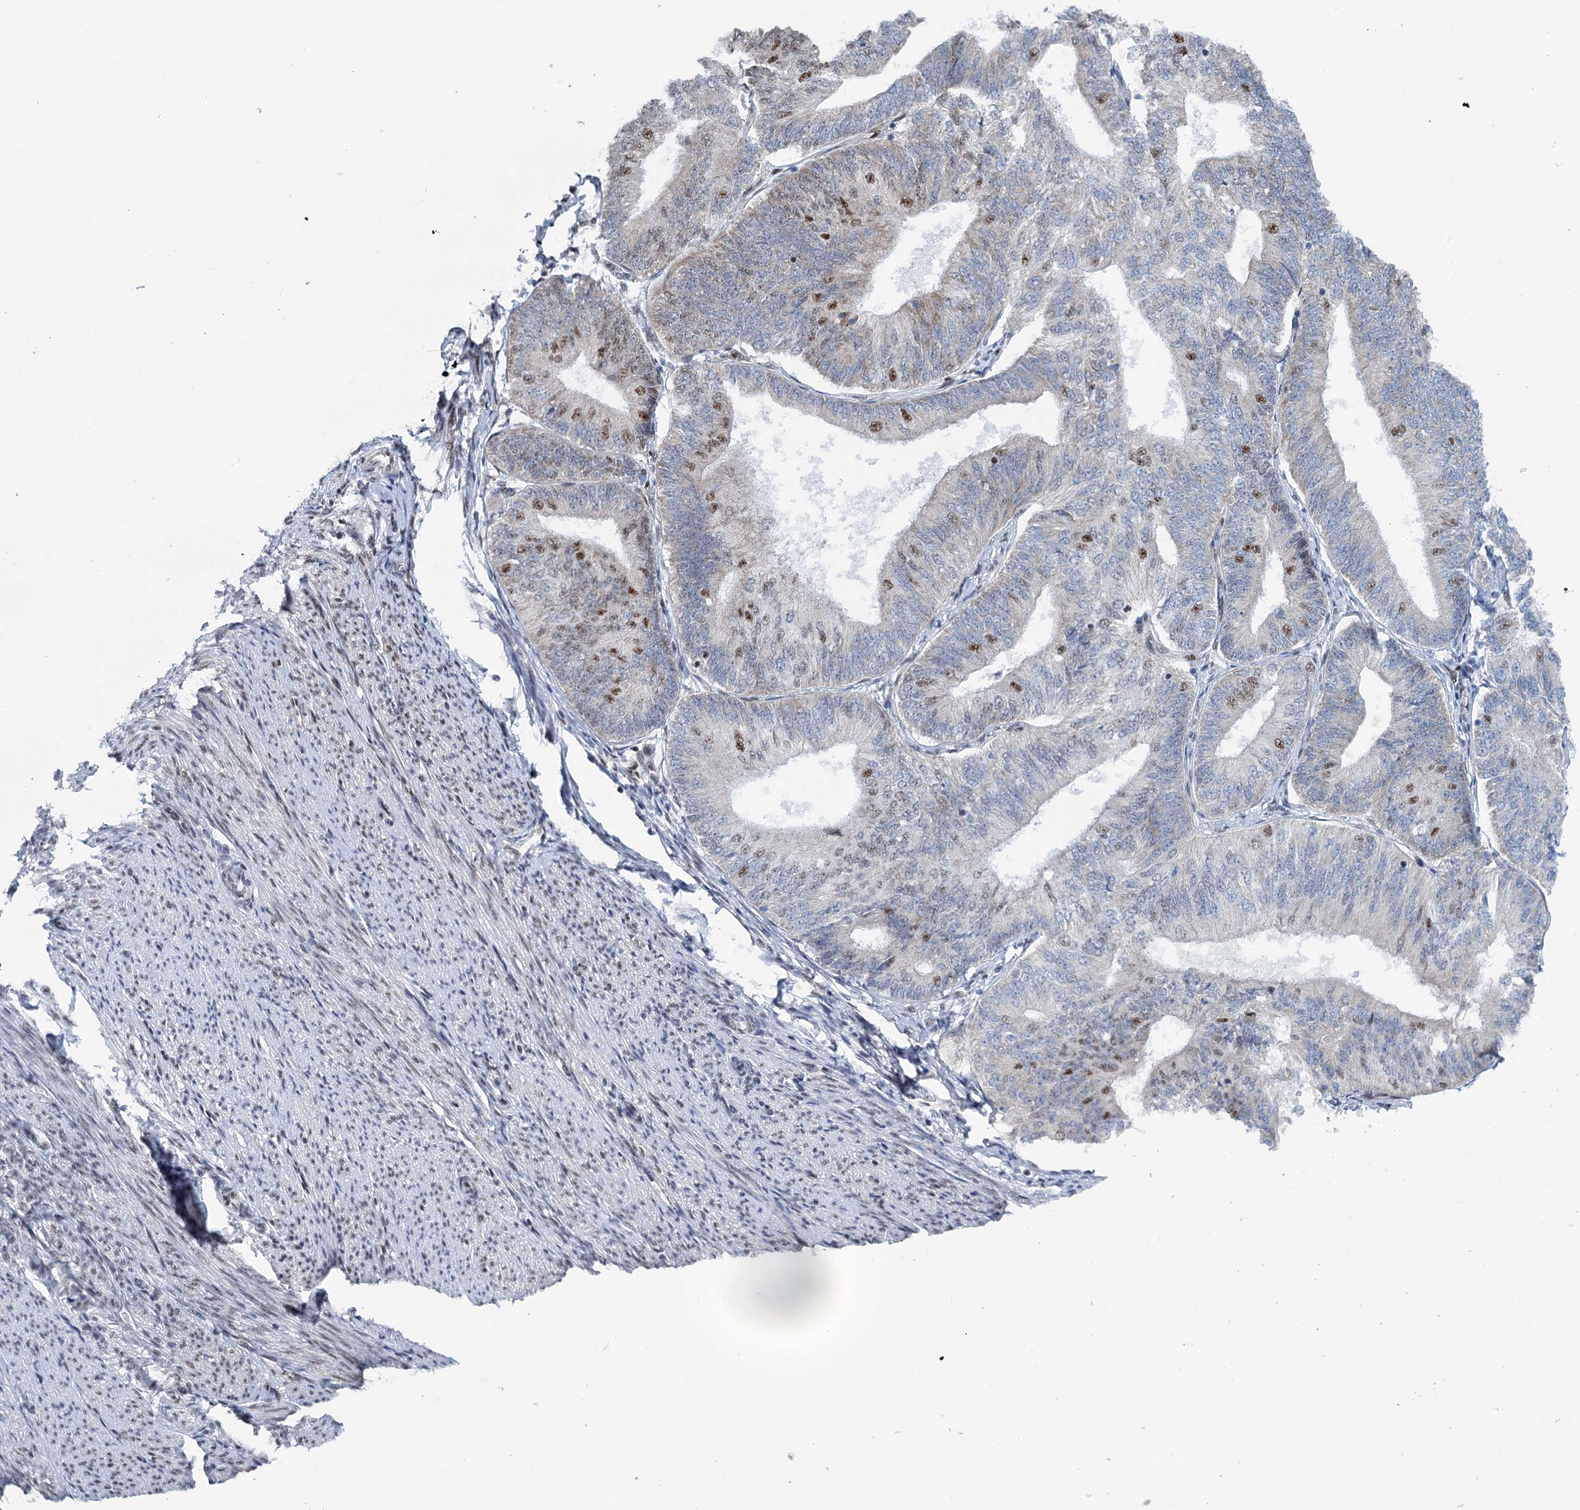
{"staining": {"intensity": "moderate", "quantity": "<25%", "location": "nuclear"}, "tissue": "endometrial cancer", "cell_type": "Tumor cells", "image_type": "cancer", "snomed": [{"axis": "morphology", "description": "Adenocarcinoma, NOS"}, {"axis": "topography", "description": "Endometrium"}], "caption": "Tumor cells display low levels of moderate nuclear positivity in about <25% of cells in human endometrial cancer (adenocarcinoma).", "gene": "SREK1", "patient": {"sex": "female", "age": 58}}